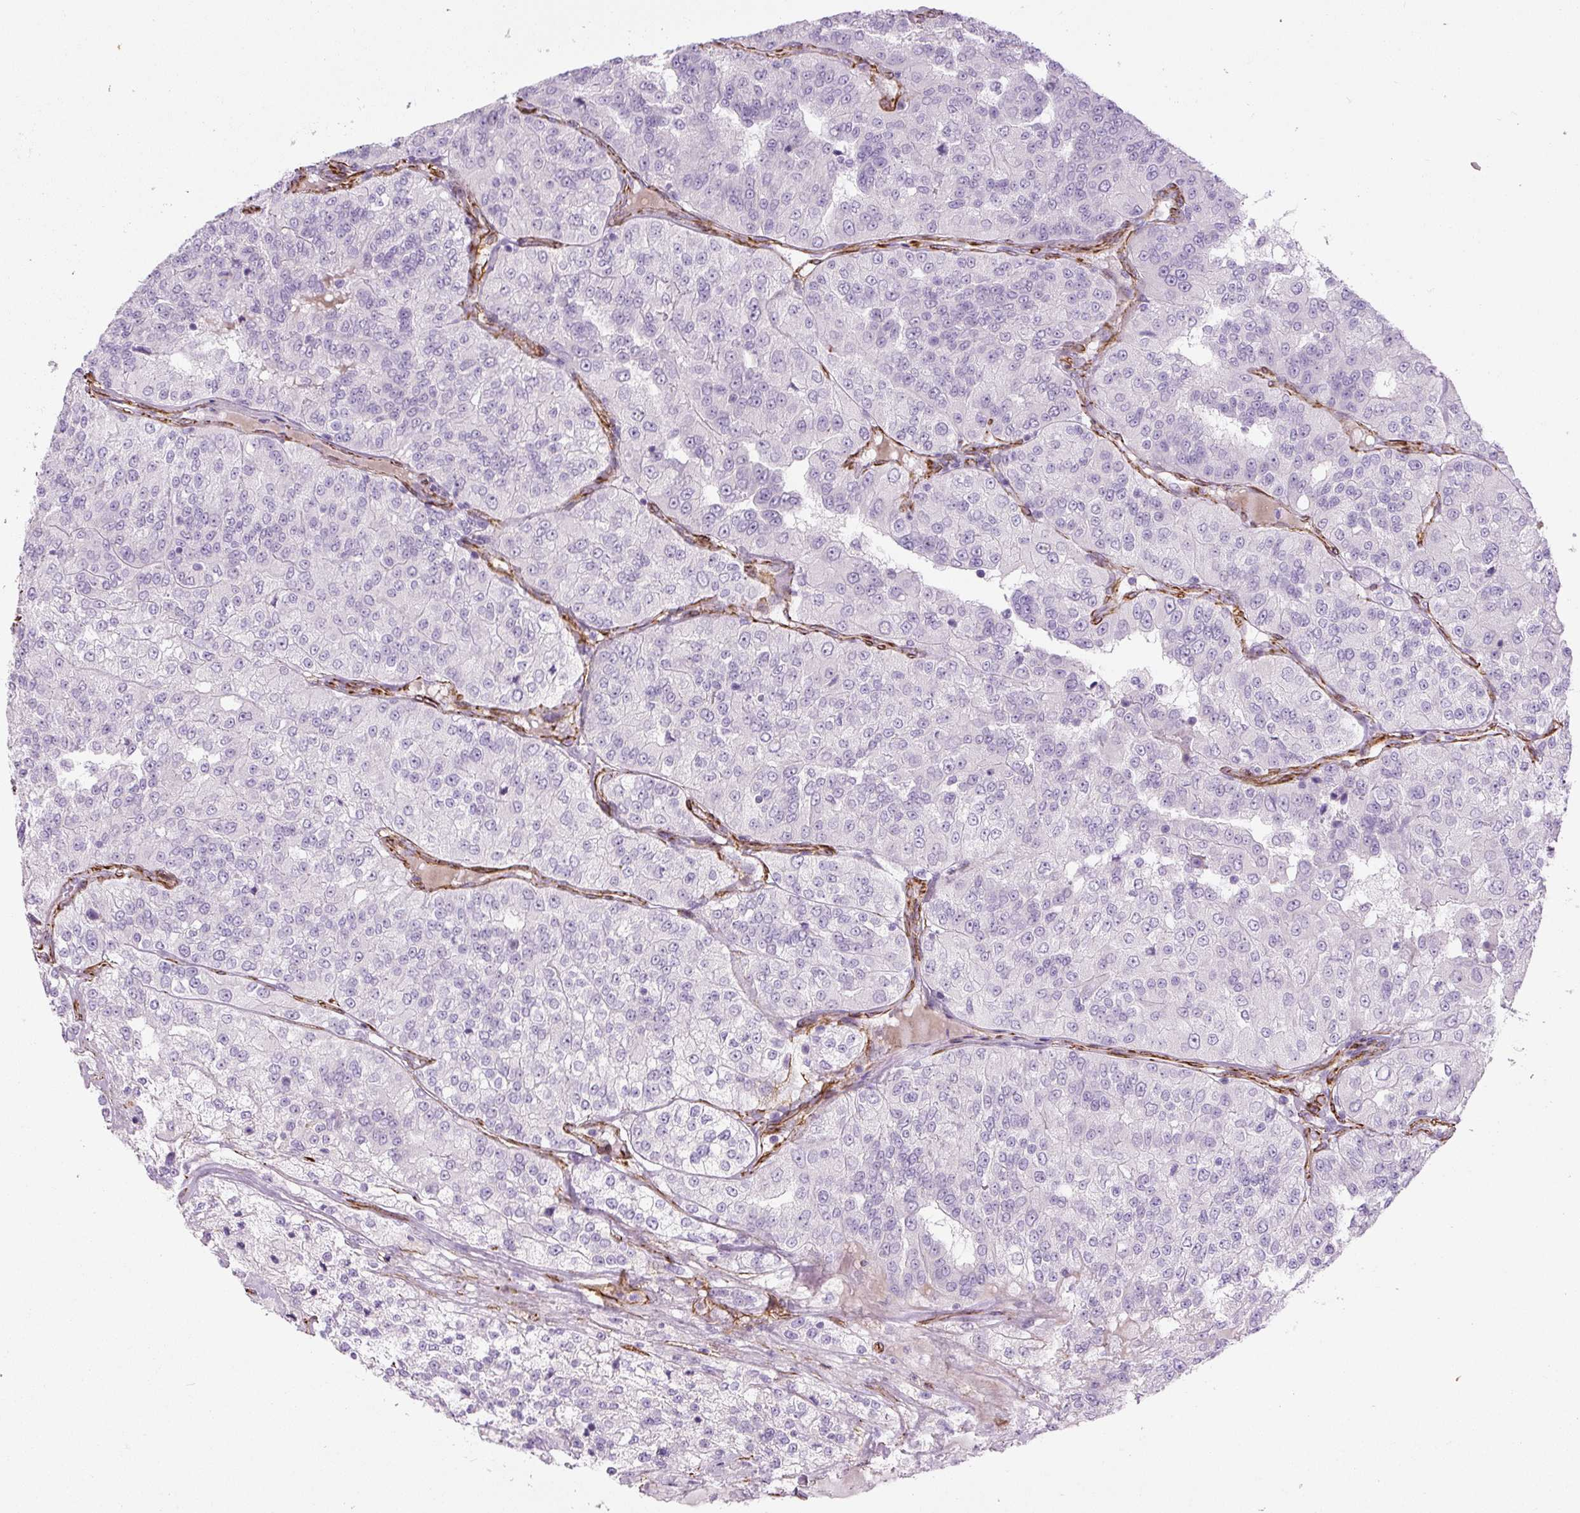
{"staining": {"intensity": "negative", "quantity": "none", "location": "none"}, "tissue": "renal cancer", "cell_type": "Tumor cells", "image_type": "cancer", "snomed": [{"axis": "morphology", "description": "Adenocarcinoma, NOS"}, {"axis": "topography", "description": "Kidney"}], "caption": "Human renal adenocarcinoma stained for a protein using IHC demonstrates no staining in tumor cells.", "gene": "NES", "patient": {"sex": "female", "age": 63}}